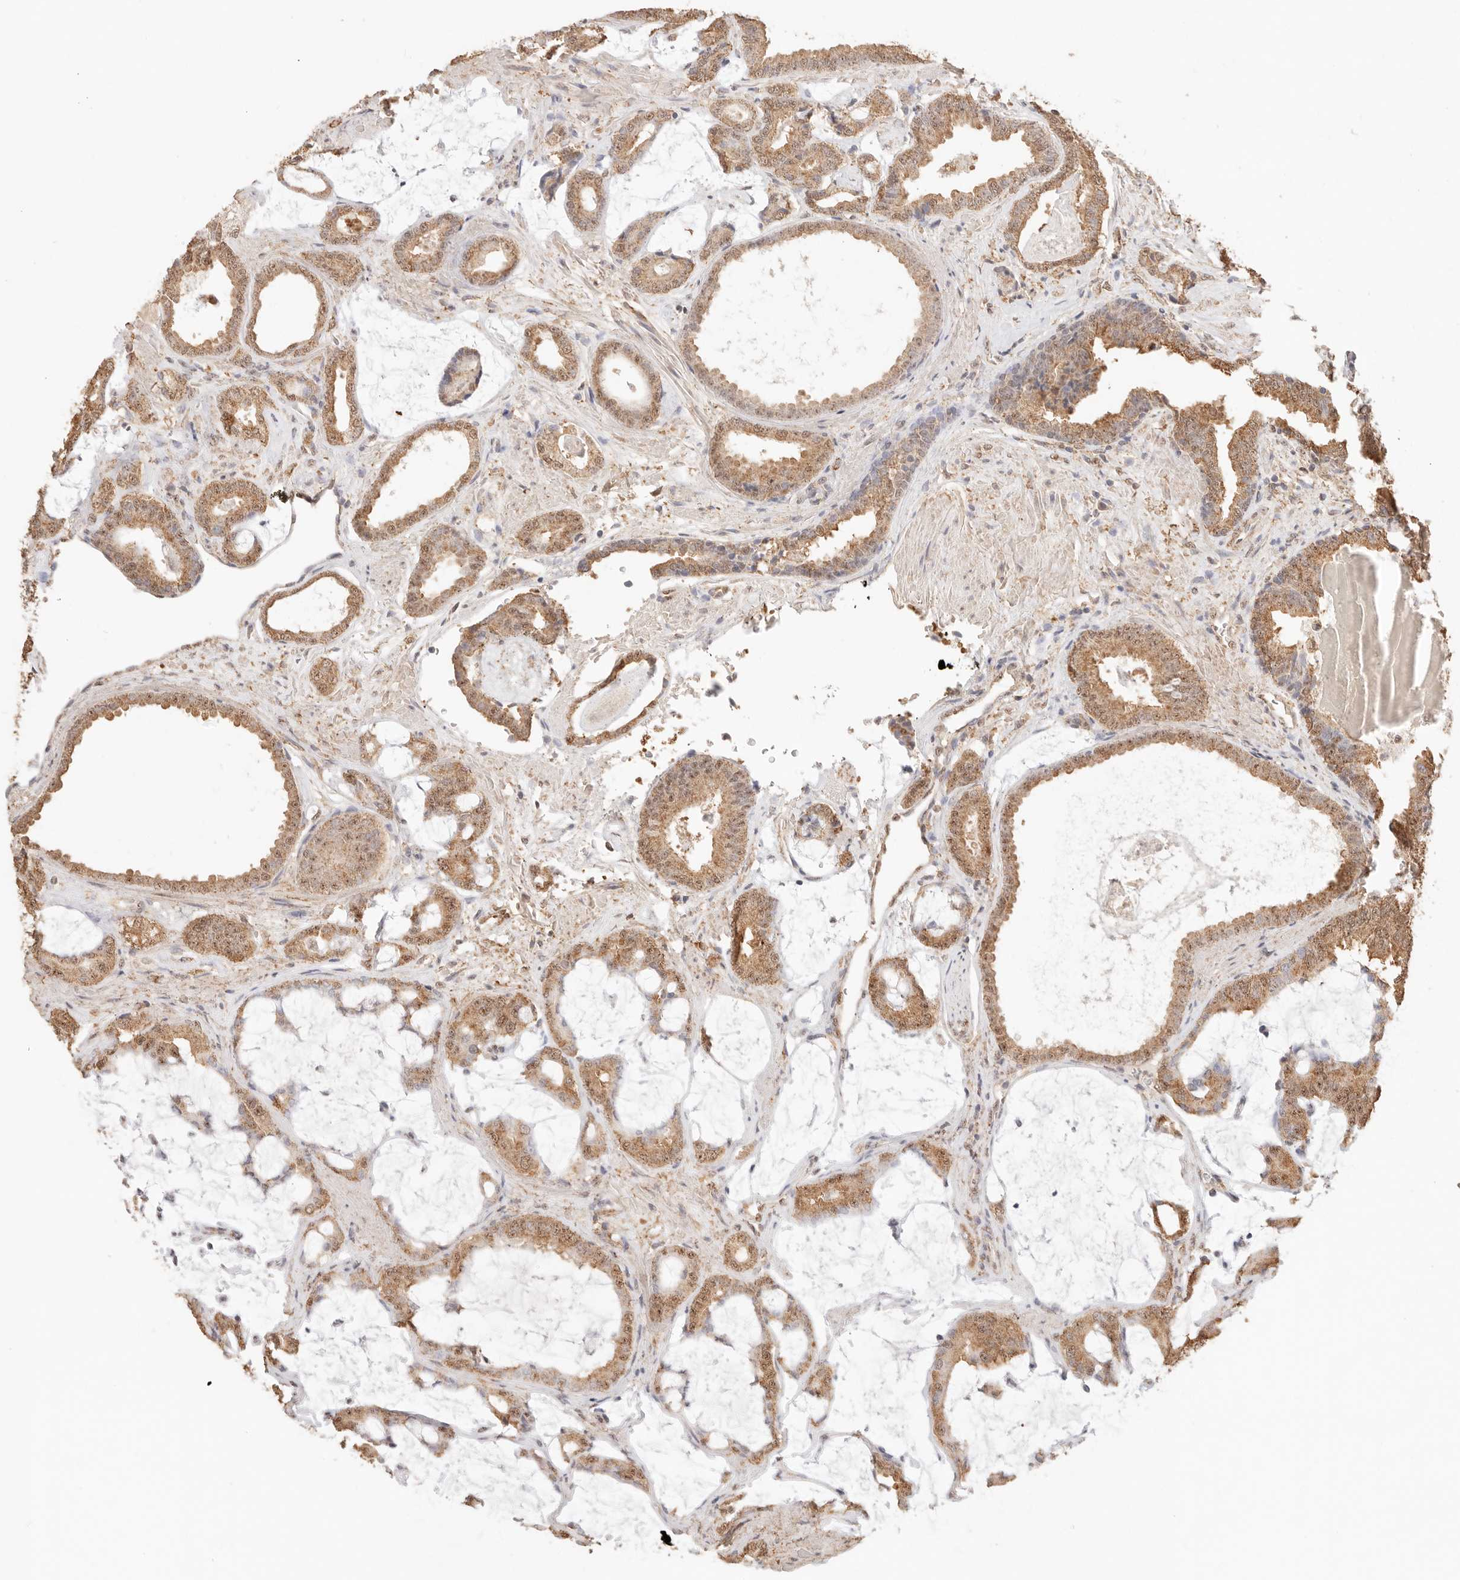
{"staining": {"intensity": "moderate", "quantity": ">75%", "location": "cytoplasmic/membranous,nuclear"}, "tissue": "prostate cancer", "cell_type": "Tumor cells", "image_type": "cancer", "snomed": [{"axis": "morphology", "description": "Adenocarcinoma, Low grade"}, {"axis": "topography", "description": "Prostate"}], "caption": "IHC of human prostate cancer (low-grade adenocarcinoma) displays medium levels of moderate cytoplasmic/membranous and nuclear staining in approximately >75% of tumor cells.", "gene": "IL1R2", "patient": {"sex": "male", "age": 71}}